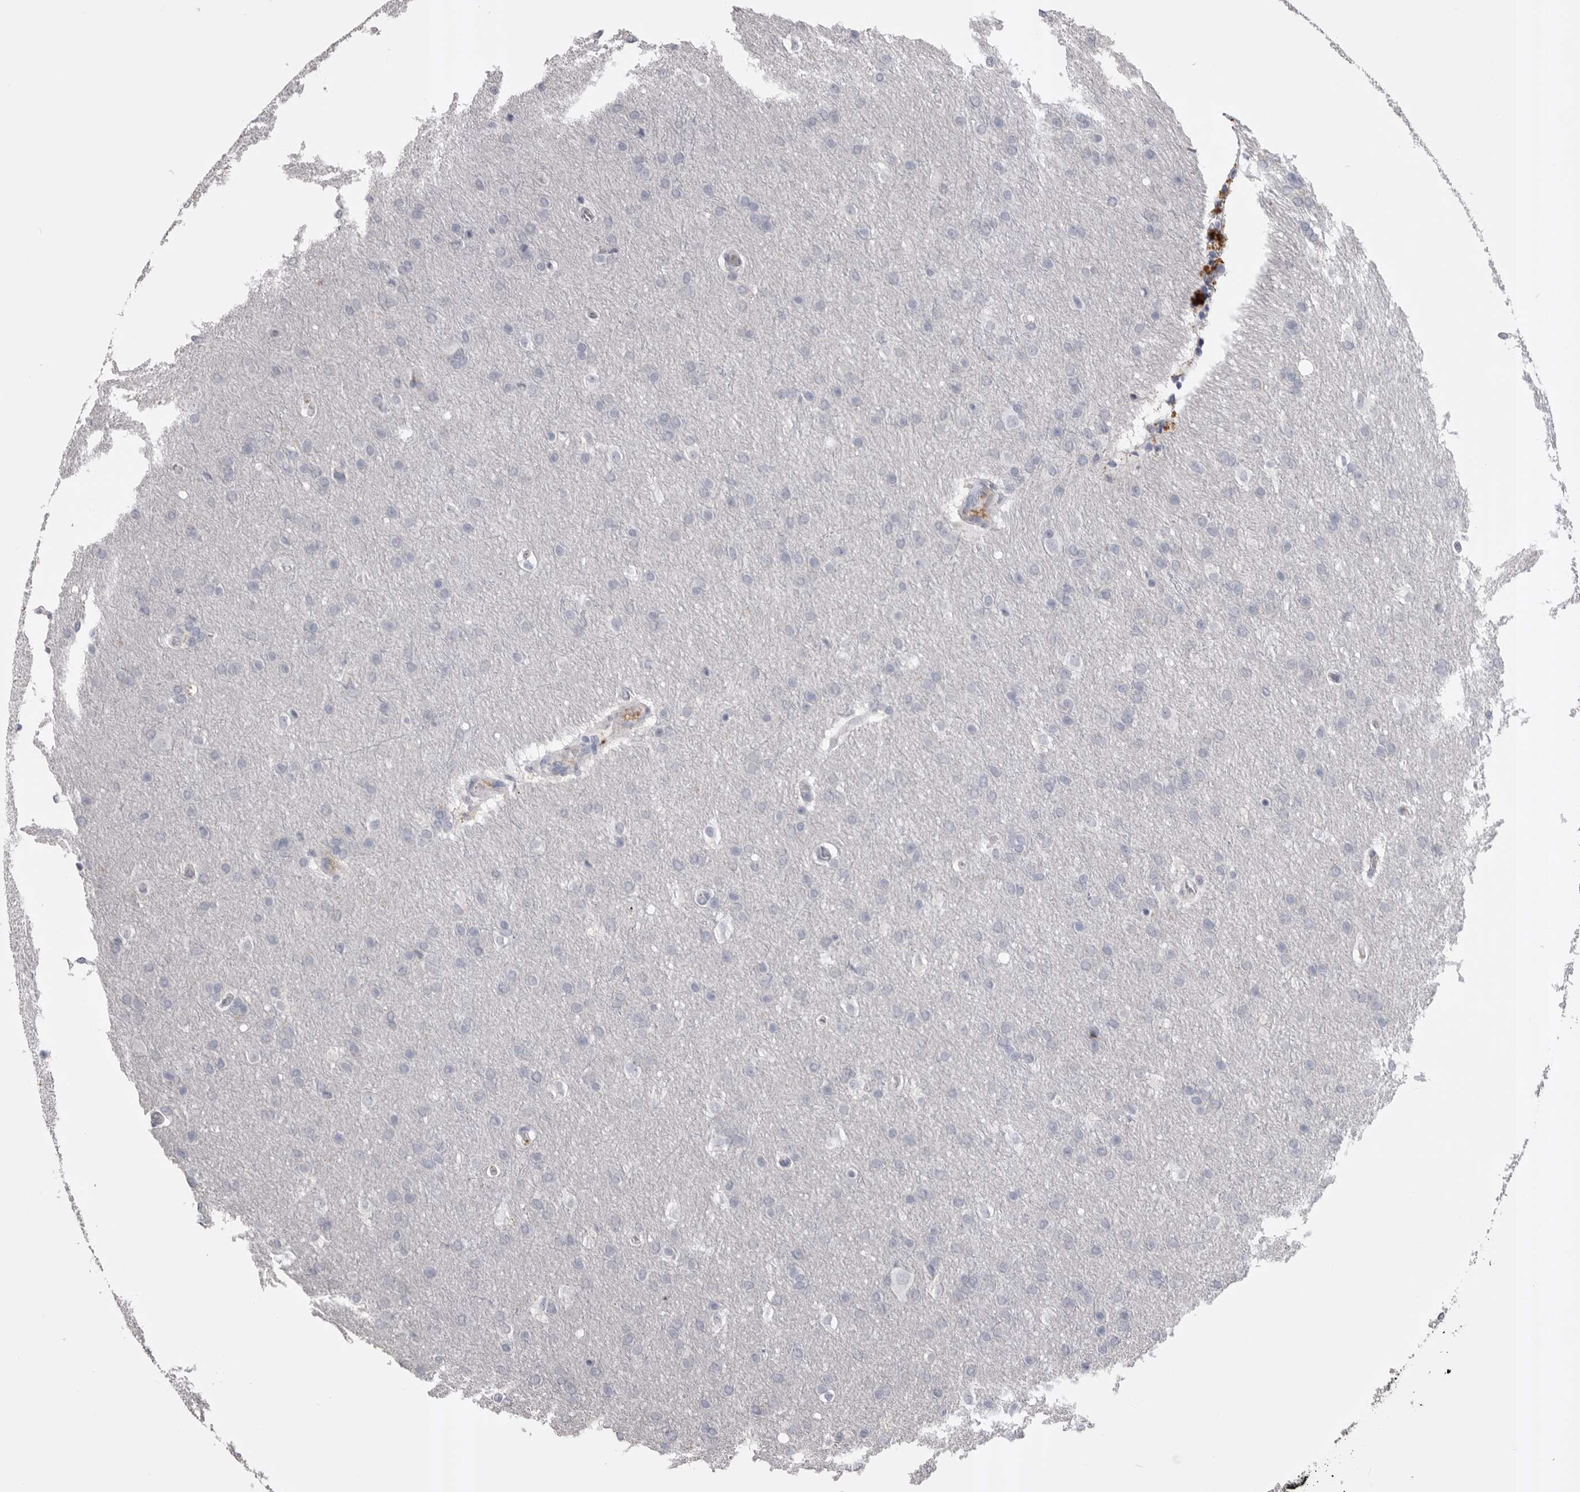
{"staining": {"intensity": "negative", "quantity": "none", "location": "none"}, "tissue": "glioma", "cell_type": "Tumor cells", "image_type": "cancer", "snomed": [{"axis": "morphology", "description": "Glioma, malignant, Low grade"}, {"axis": "topography", "description": "Brain"}], "caption": "Tumor cells show no significant positivity in malignant low-grade glioma.", "gene": "AHSG", "patient": {"sex": "female", "age": 37}}